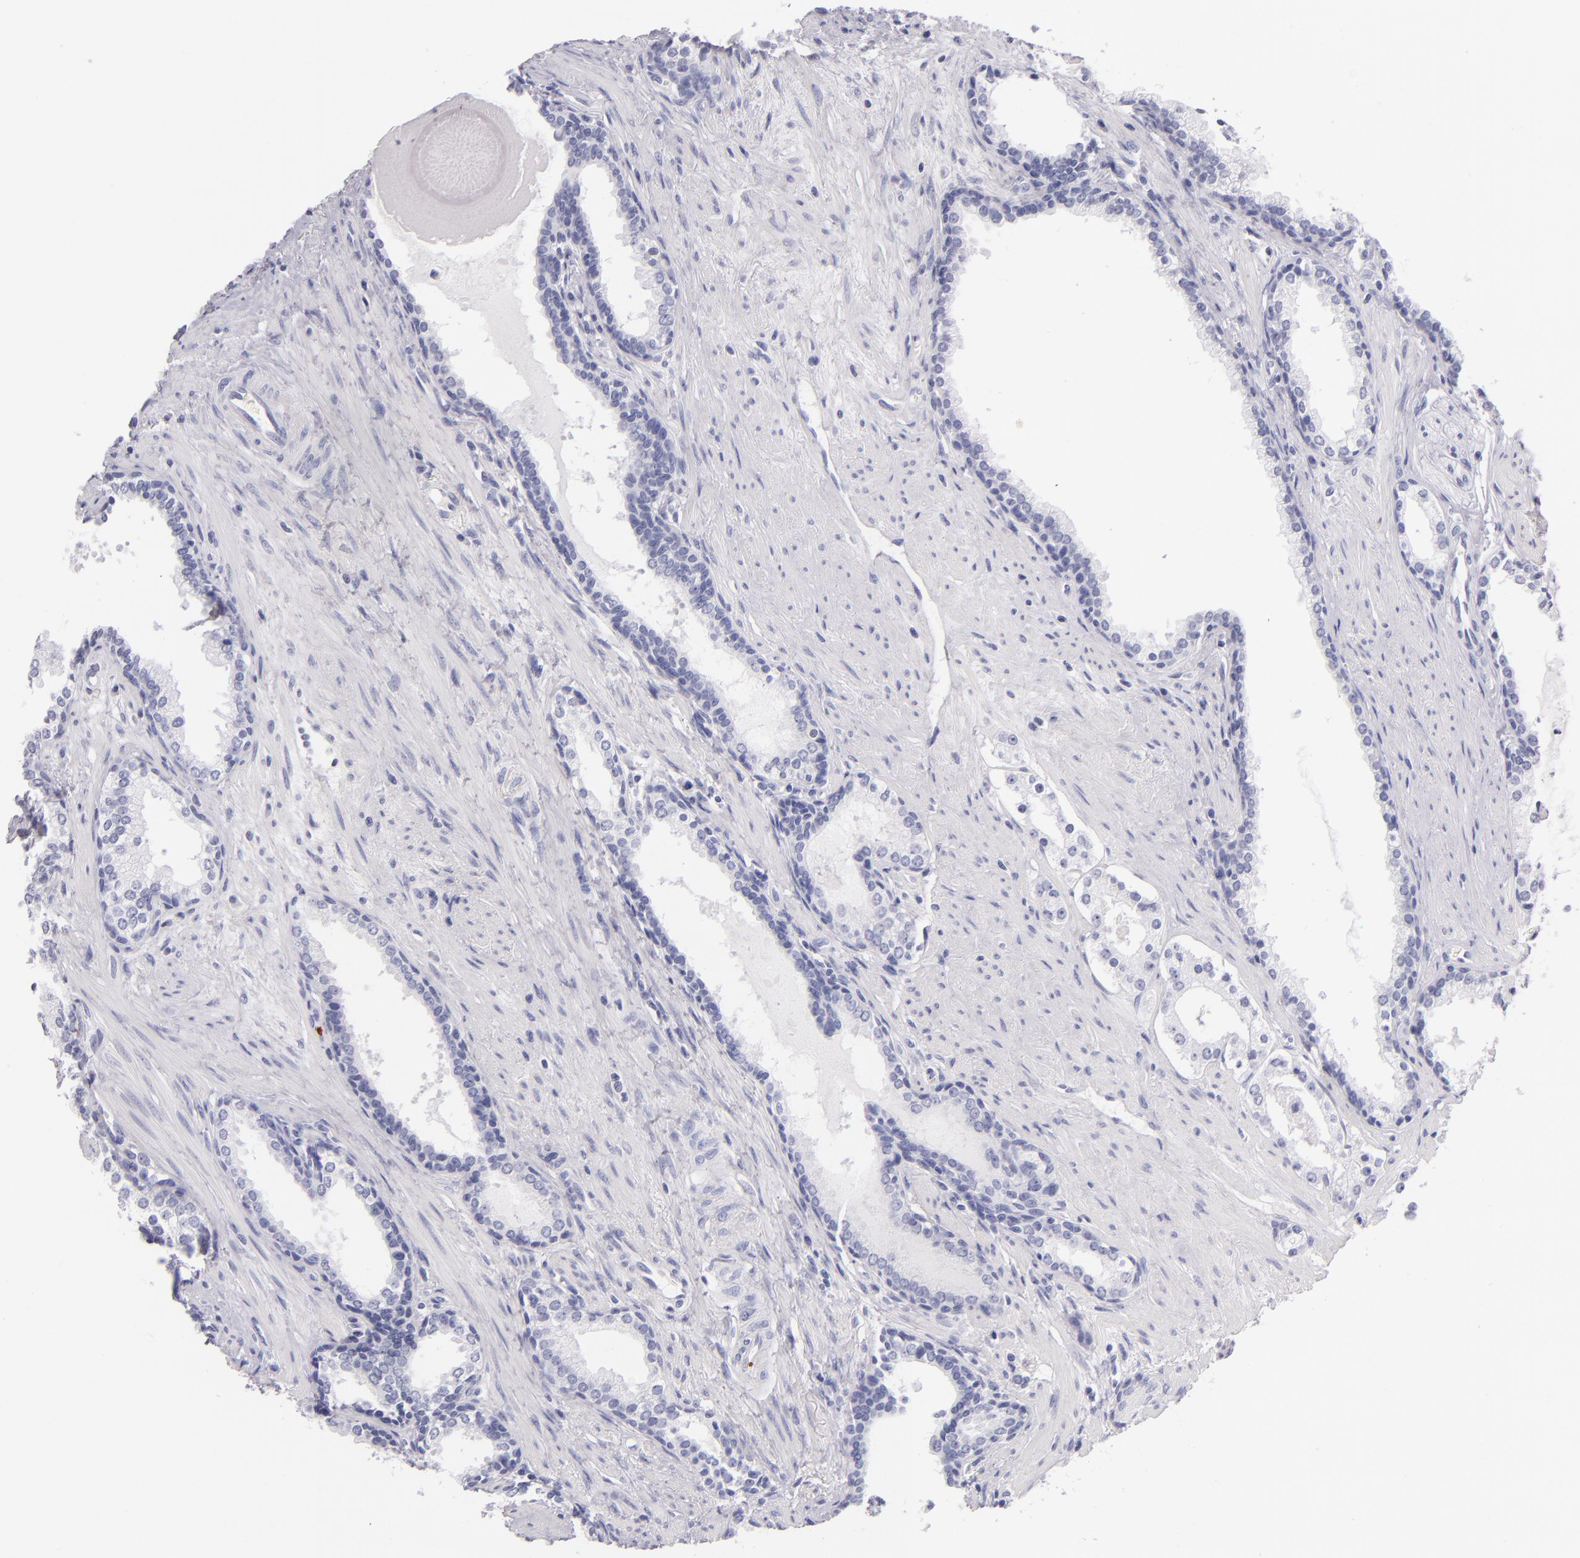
{"staining": {"intensity": "negative", "quantity": "none", "location": "none"}, "tissue": "prostate cancer", "cell_type": "Tumor cells", "image_type": "cancer", "snomed": [{"axis": "morphology", "description": "Adenocarcinoma, Medium grade"}, {"axis": "topography", "description": "Prostate"}], "caption": "Micrograph shows no protein positivity in tumor cells of prostate cancer (medium-grade adenocarcinoma) tissue. (DAB immunohistochemistry (IHC) visualized using brightfield microscopy, high magnification).", "gene": "GP1BA", "patient": {"sex": "male", "age": 73}}